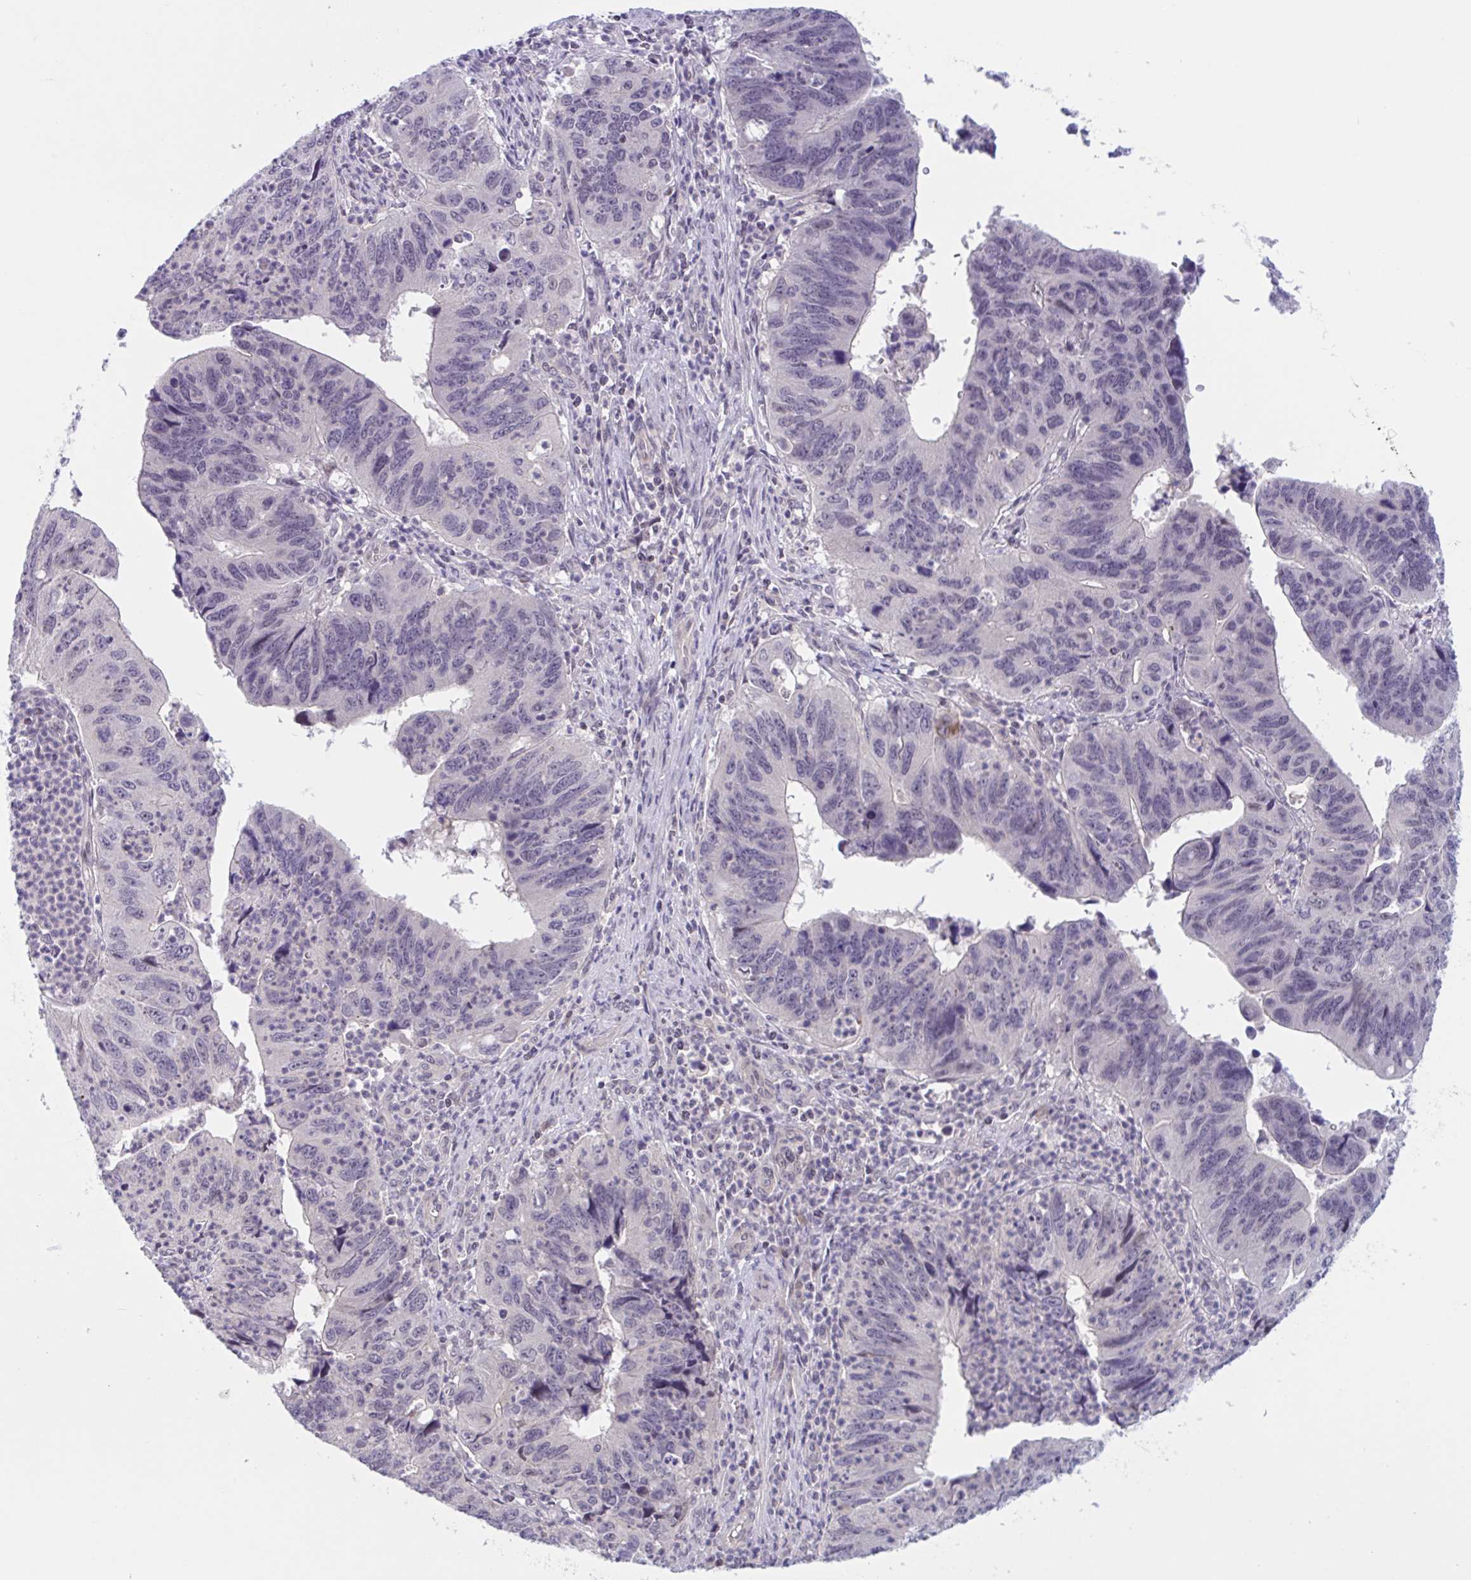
{"staining": {"intensity": "negative", "quantity": "none", "location": "none"}, "tissue": "stomach cancer", "cell_type": "Tumor cells", "image_type": "cancer", "snomed": [{"axis": "morphology", "description": "Adenocarcinoma, NOS"}, {"axis": "topography", "description": "Stomach"}], "caption": "The image displays no significant positivity in tumor cells of adenocarcinoma (stomach).", "gene": "TTC7B", "patient": {"sex": "male", "age": 59}}